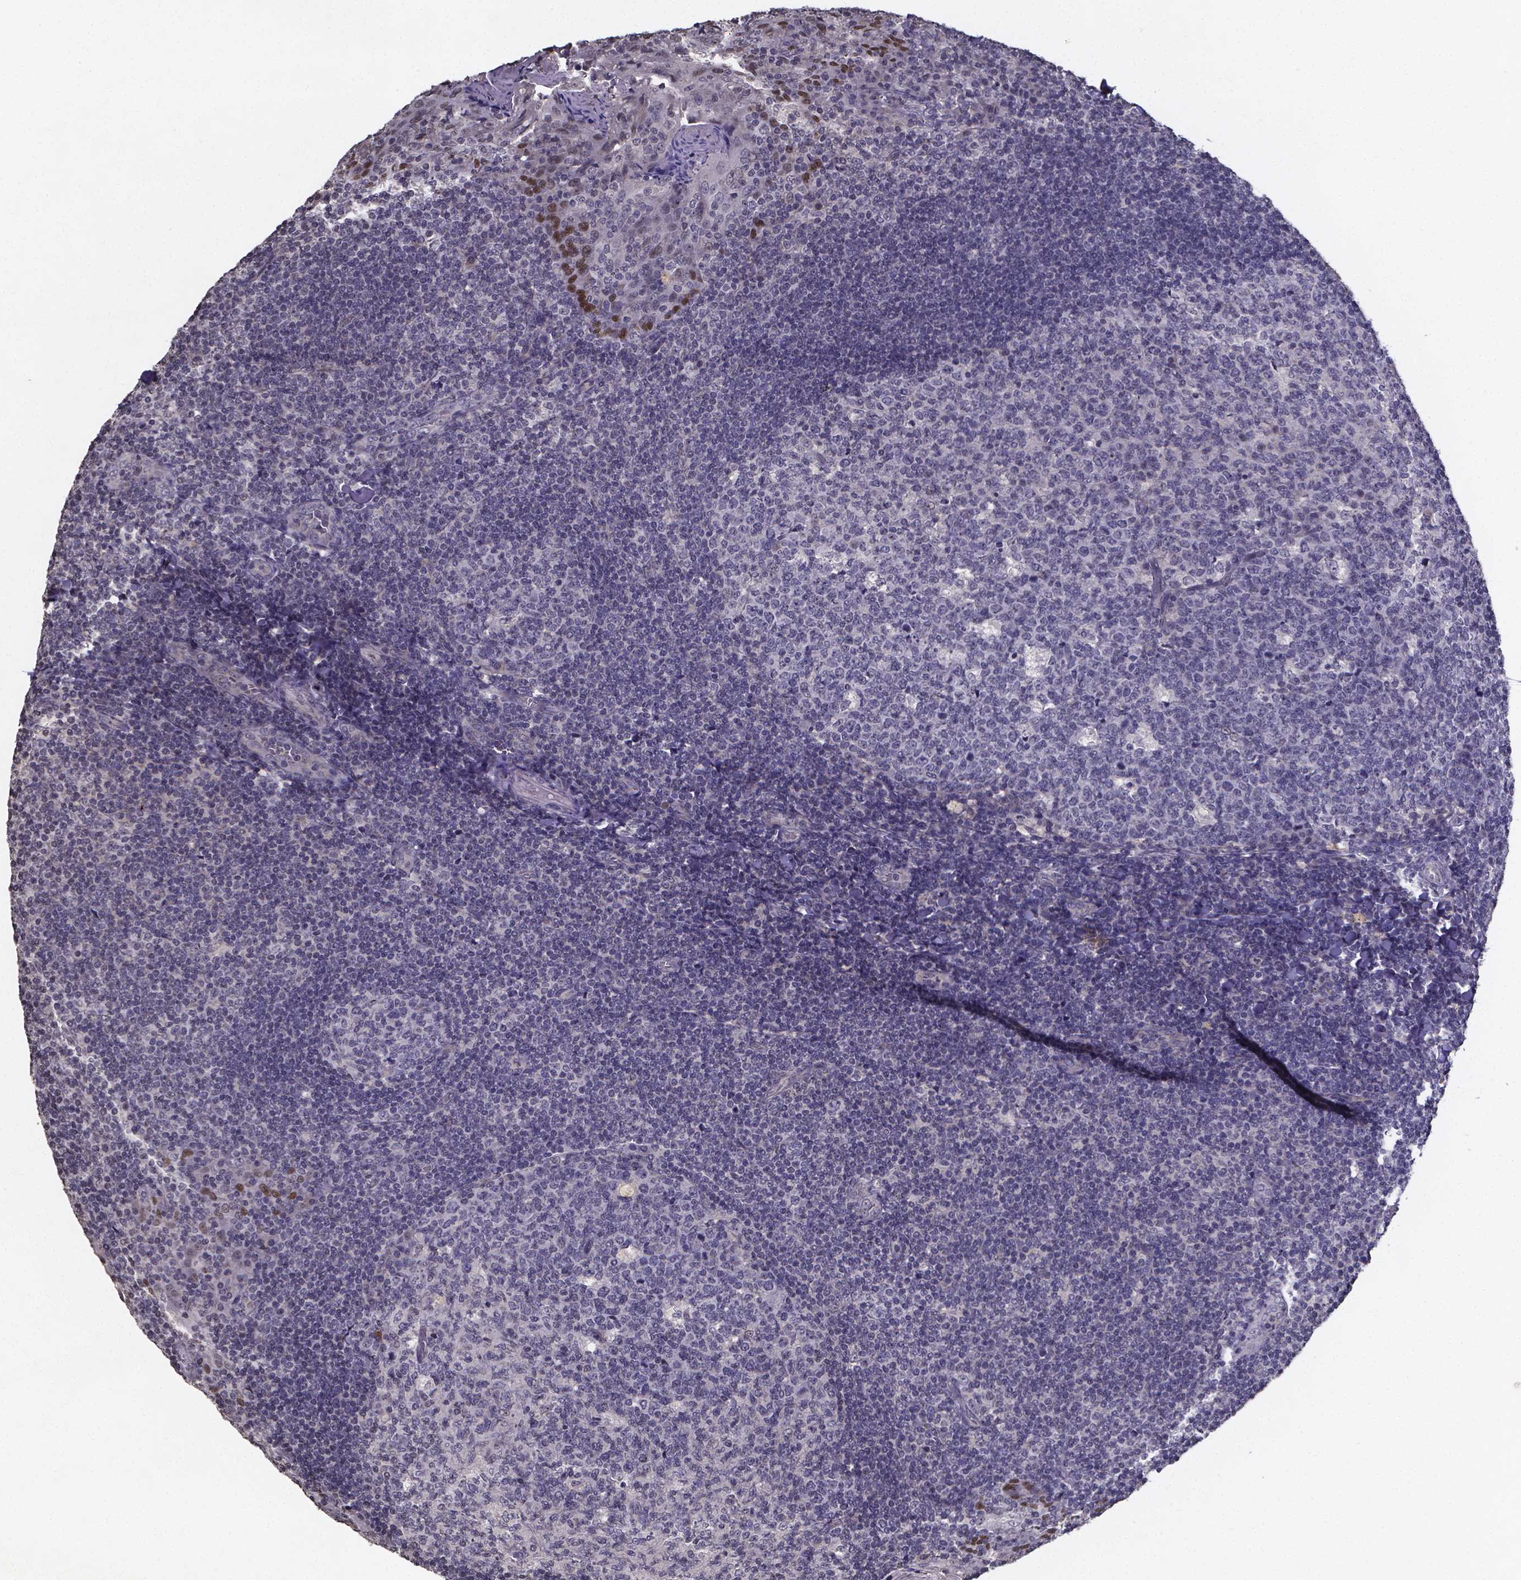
{"staining": {"intensity": "negative", "quantity": "none", "location": "none"}, "tissue": "tonsil", "cell_type": "Germinal center cells", "image_type": "normal", "snomed": [{"axis": "morphology", "description": "Normal tissue, NOS"}, {"axis": "topography", "description": "Tonsil"}], "caption": "IHC photomicrograph of benign tonsil: human tonsil stained with DAB (3,3'-diaminobenzidine) reveals no significant protein staining in germinal center cells.", "gene": "TP73", "patient": {"sex": "male", "age": 17}}